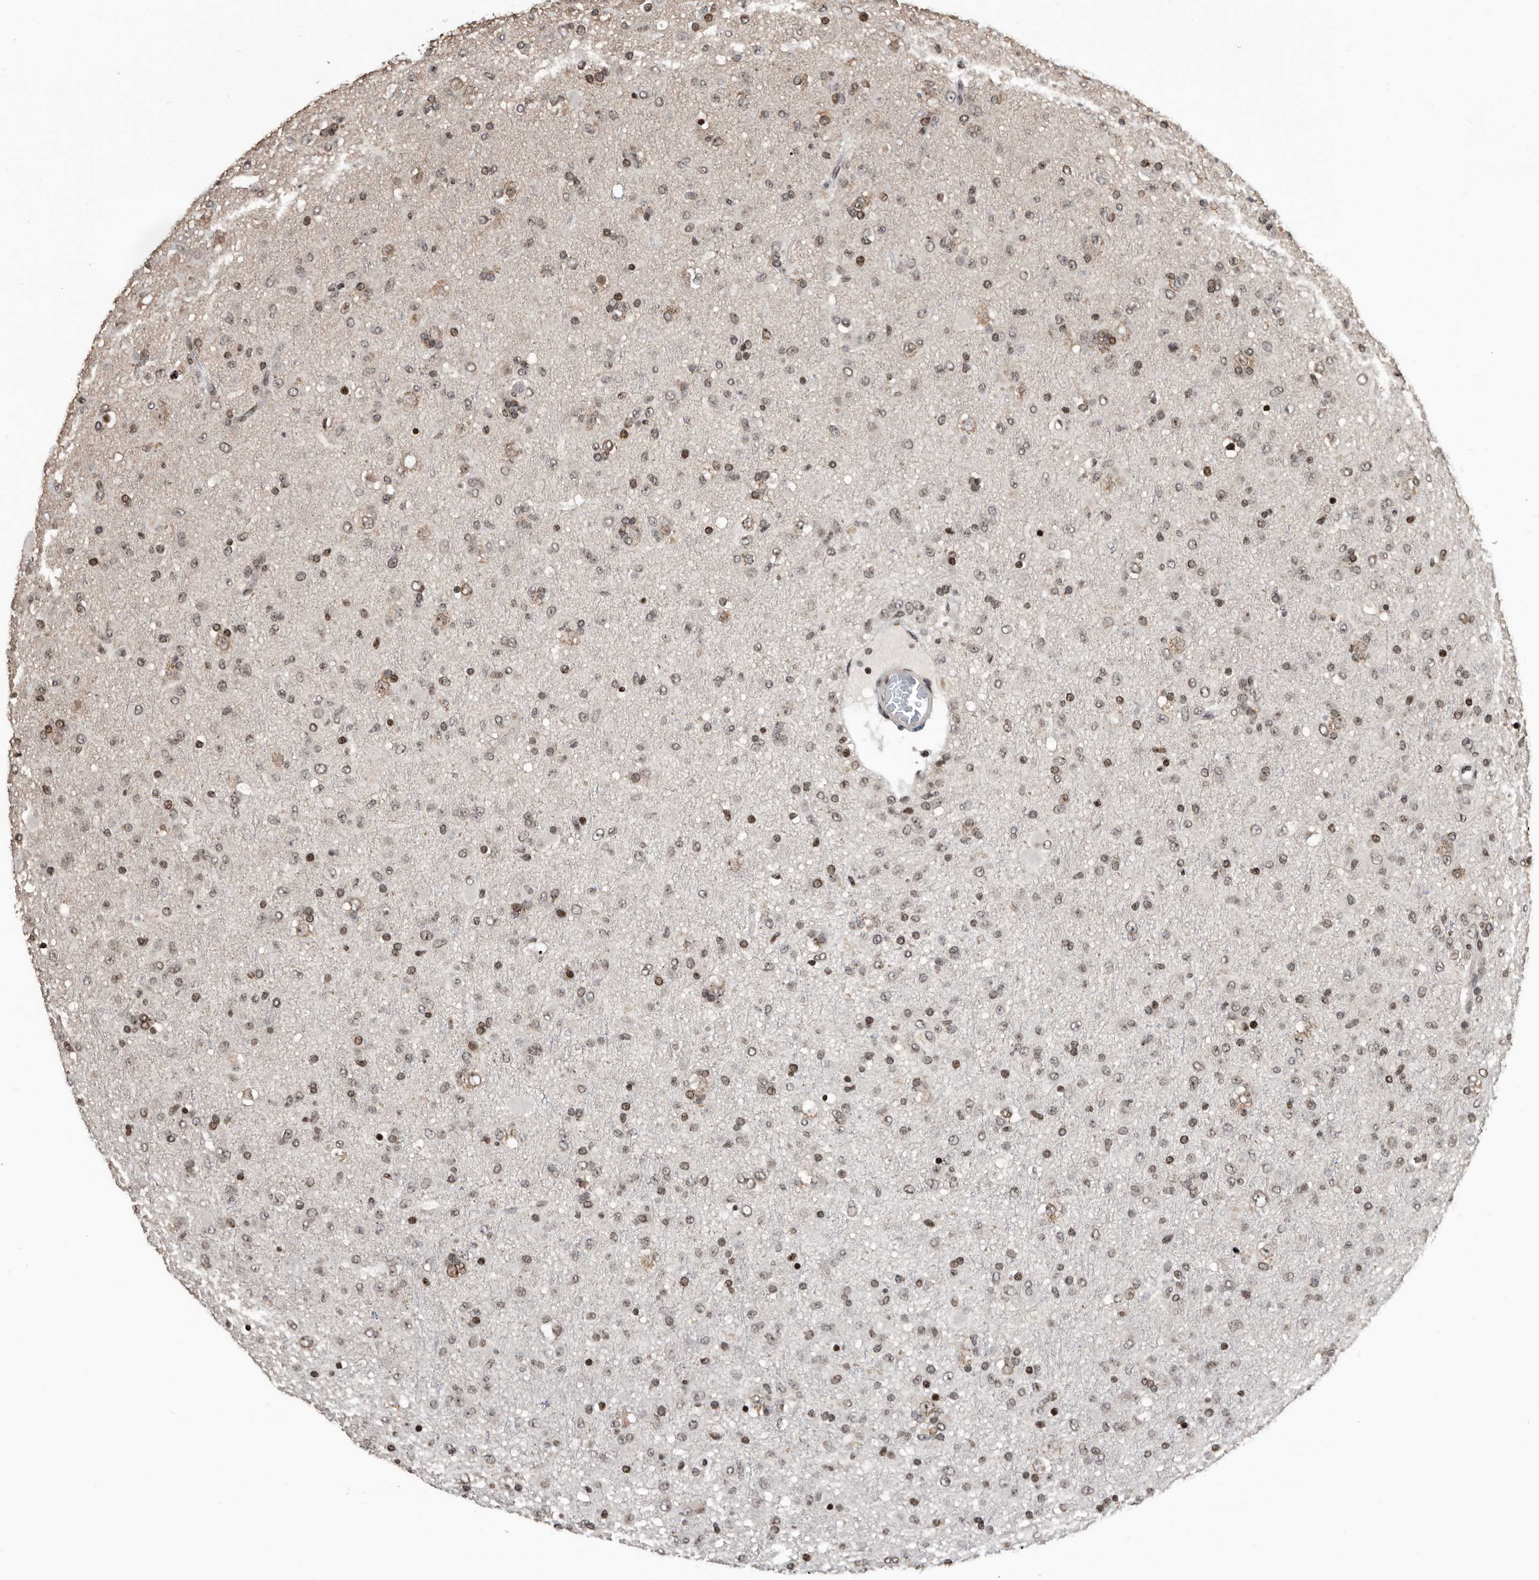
{"staining": {"intensity": "moderate", "quantity": ">75%", "location": "nuclear"}, "tissue": "glioma", "cell_type": "Tumor cells", "image_type": "cancer", "snomed": [{"axis": "morphology", "description": "Glioma, malignant, Low grade"}, {"axis": "topography", "description": "Brain"}], "caption": "Glioma stained with a protein marker reveals moderate staining in tumor cells.", "gene": "SNRNP48", "patient": {"sex": "male", "age": 65}}